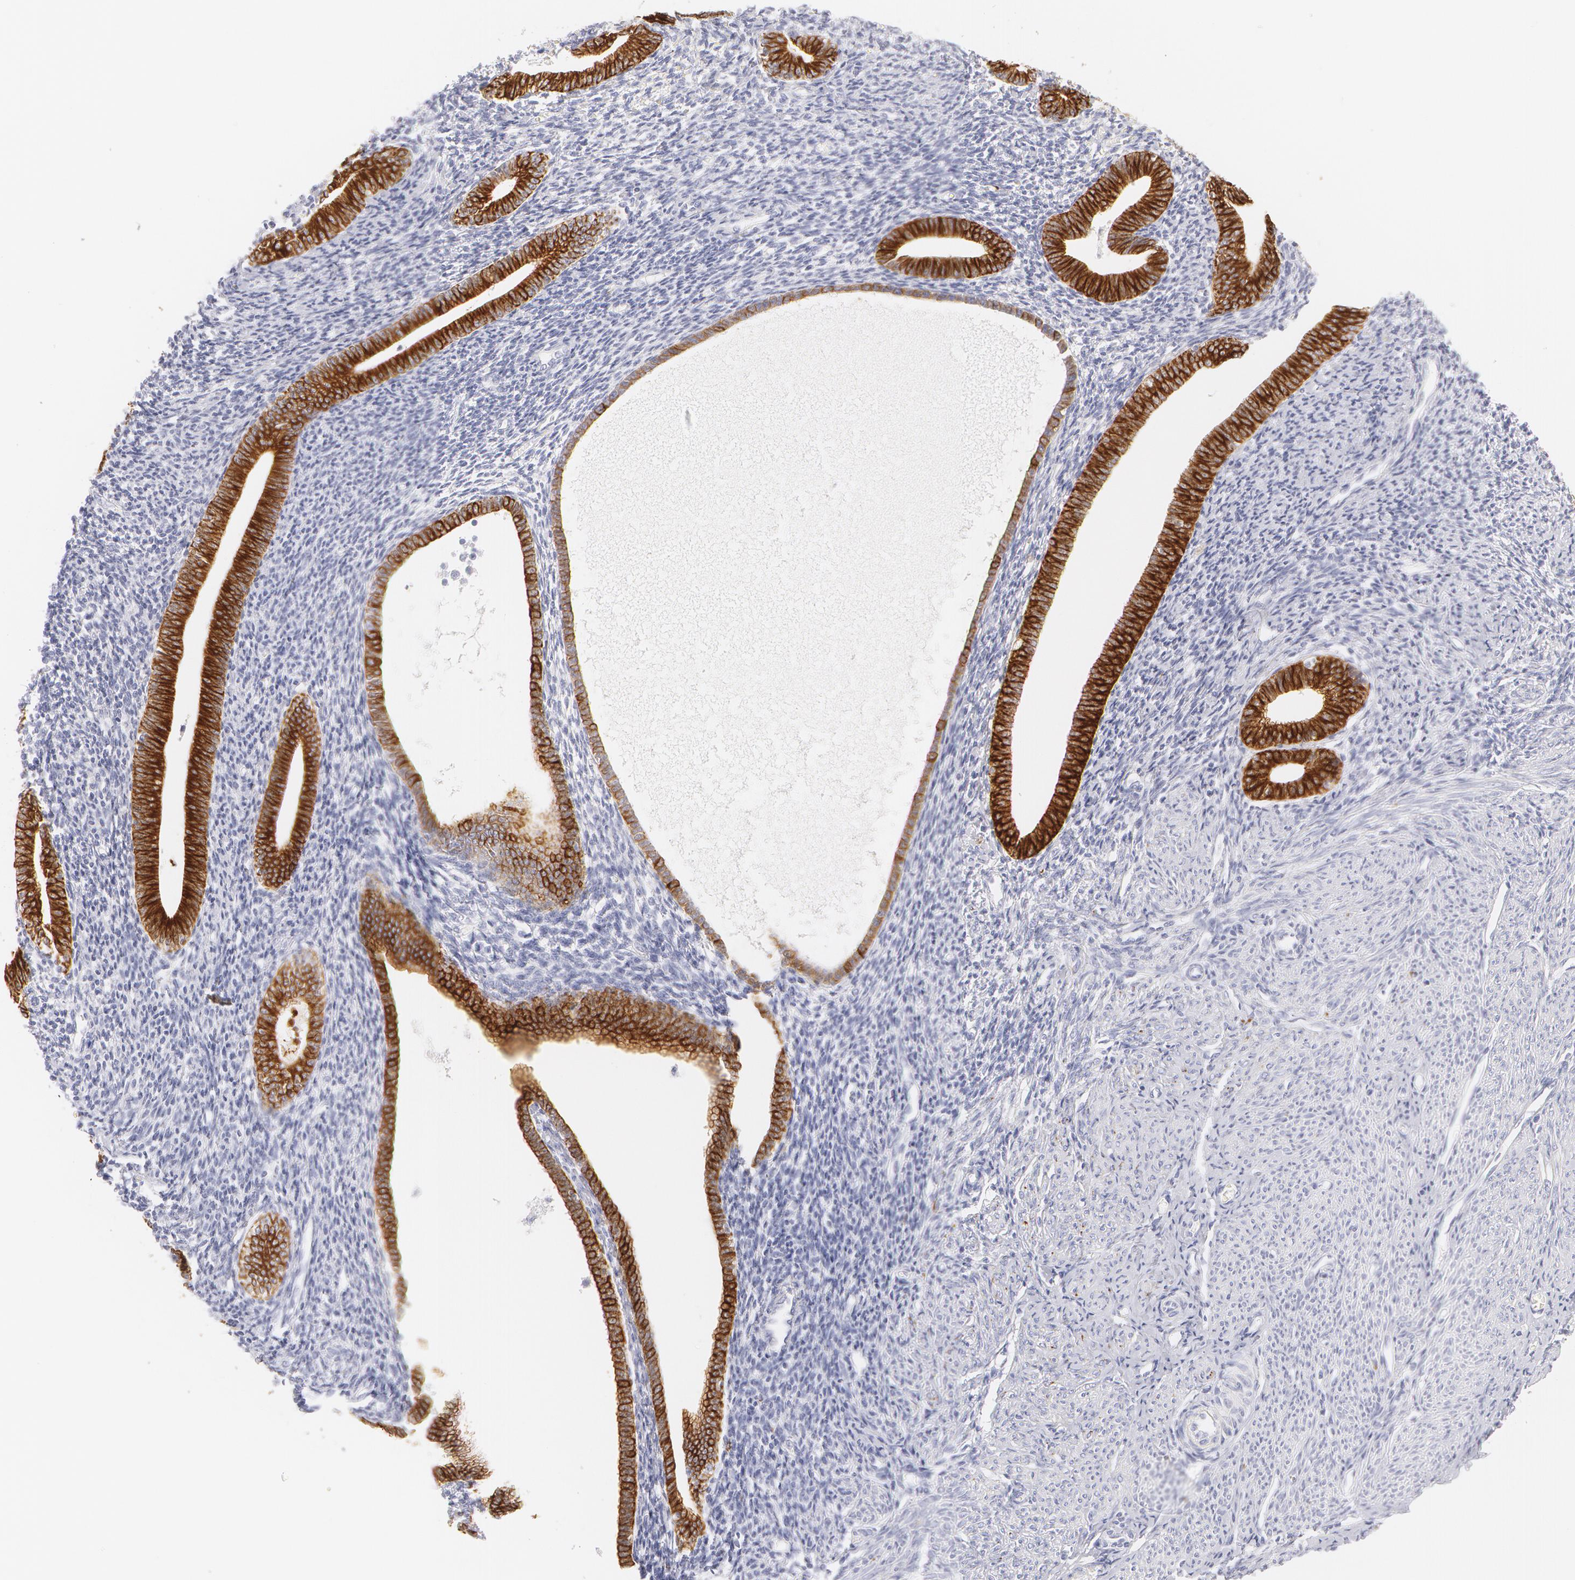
{"staining": {"intensity": "negative", "quantity": "none", "location": "none"}, "tissue": "endometrium", "cell_type": "Cells in endometrial stroma", "image_type": "normal", "snomed": [{"axis": "morphology", "description": "Normal tissue, NOS"}, {"axis": "topography", "description": "Endometrium"}], "caption": "Micrograph shows no protein staining in cells in endometrial stroma of unremarkable endometrium. (DAB (3,3'-diaminobenzidine) immunohistochemistry (IHC) with hematoxylin counter stain).", "gene": "KRT8", "patient": {"sex": "female", "age": 52}}